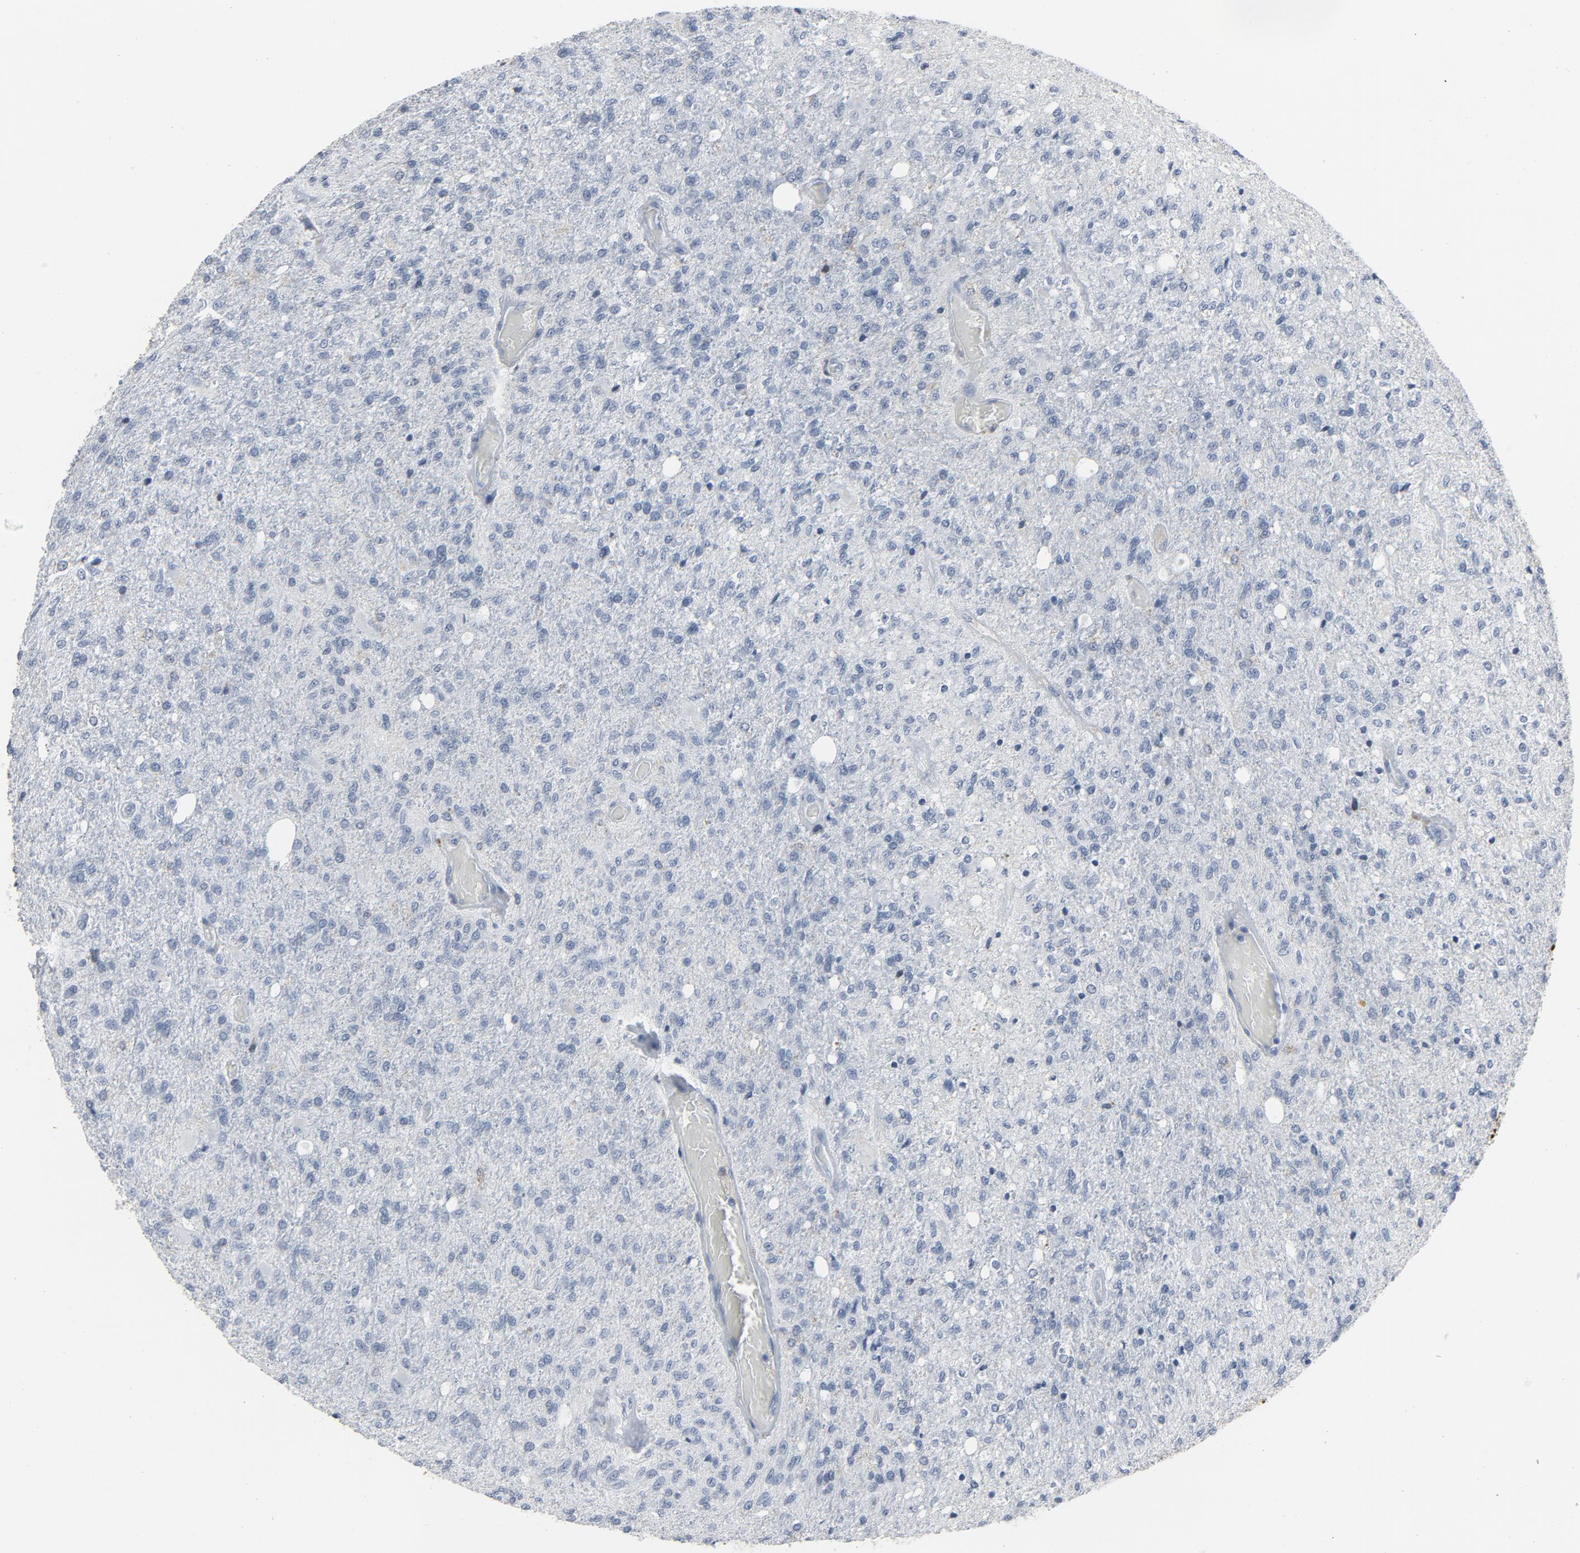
{"staining": {"intensity": "negative", "quantity": "none", "location": "none"}, "tissue": "glioma", "cell_type": "Tumor cells", "image_type": "cancer", "snomed": [{"axis": "morphology", "description": "Normal tissue, NOS"}, {"axis": "morphology", "description": "Glioma, malignant, High grade"}, {"axis": "topography", "description": "Cerebral cortex"}], "caption": "Immunohistochemical staining of human glioma exhibits no significant staining in tumor cells. (DAB immunohistochemistry (IHC) with hematoxylin counter stain).", "gene": "LCP2", "patient": {"sex": "male", "age": 77}}